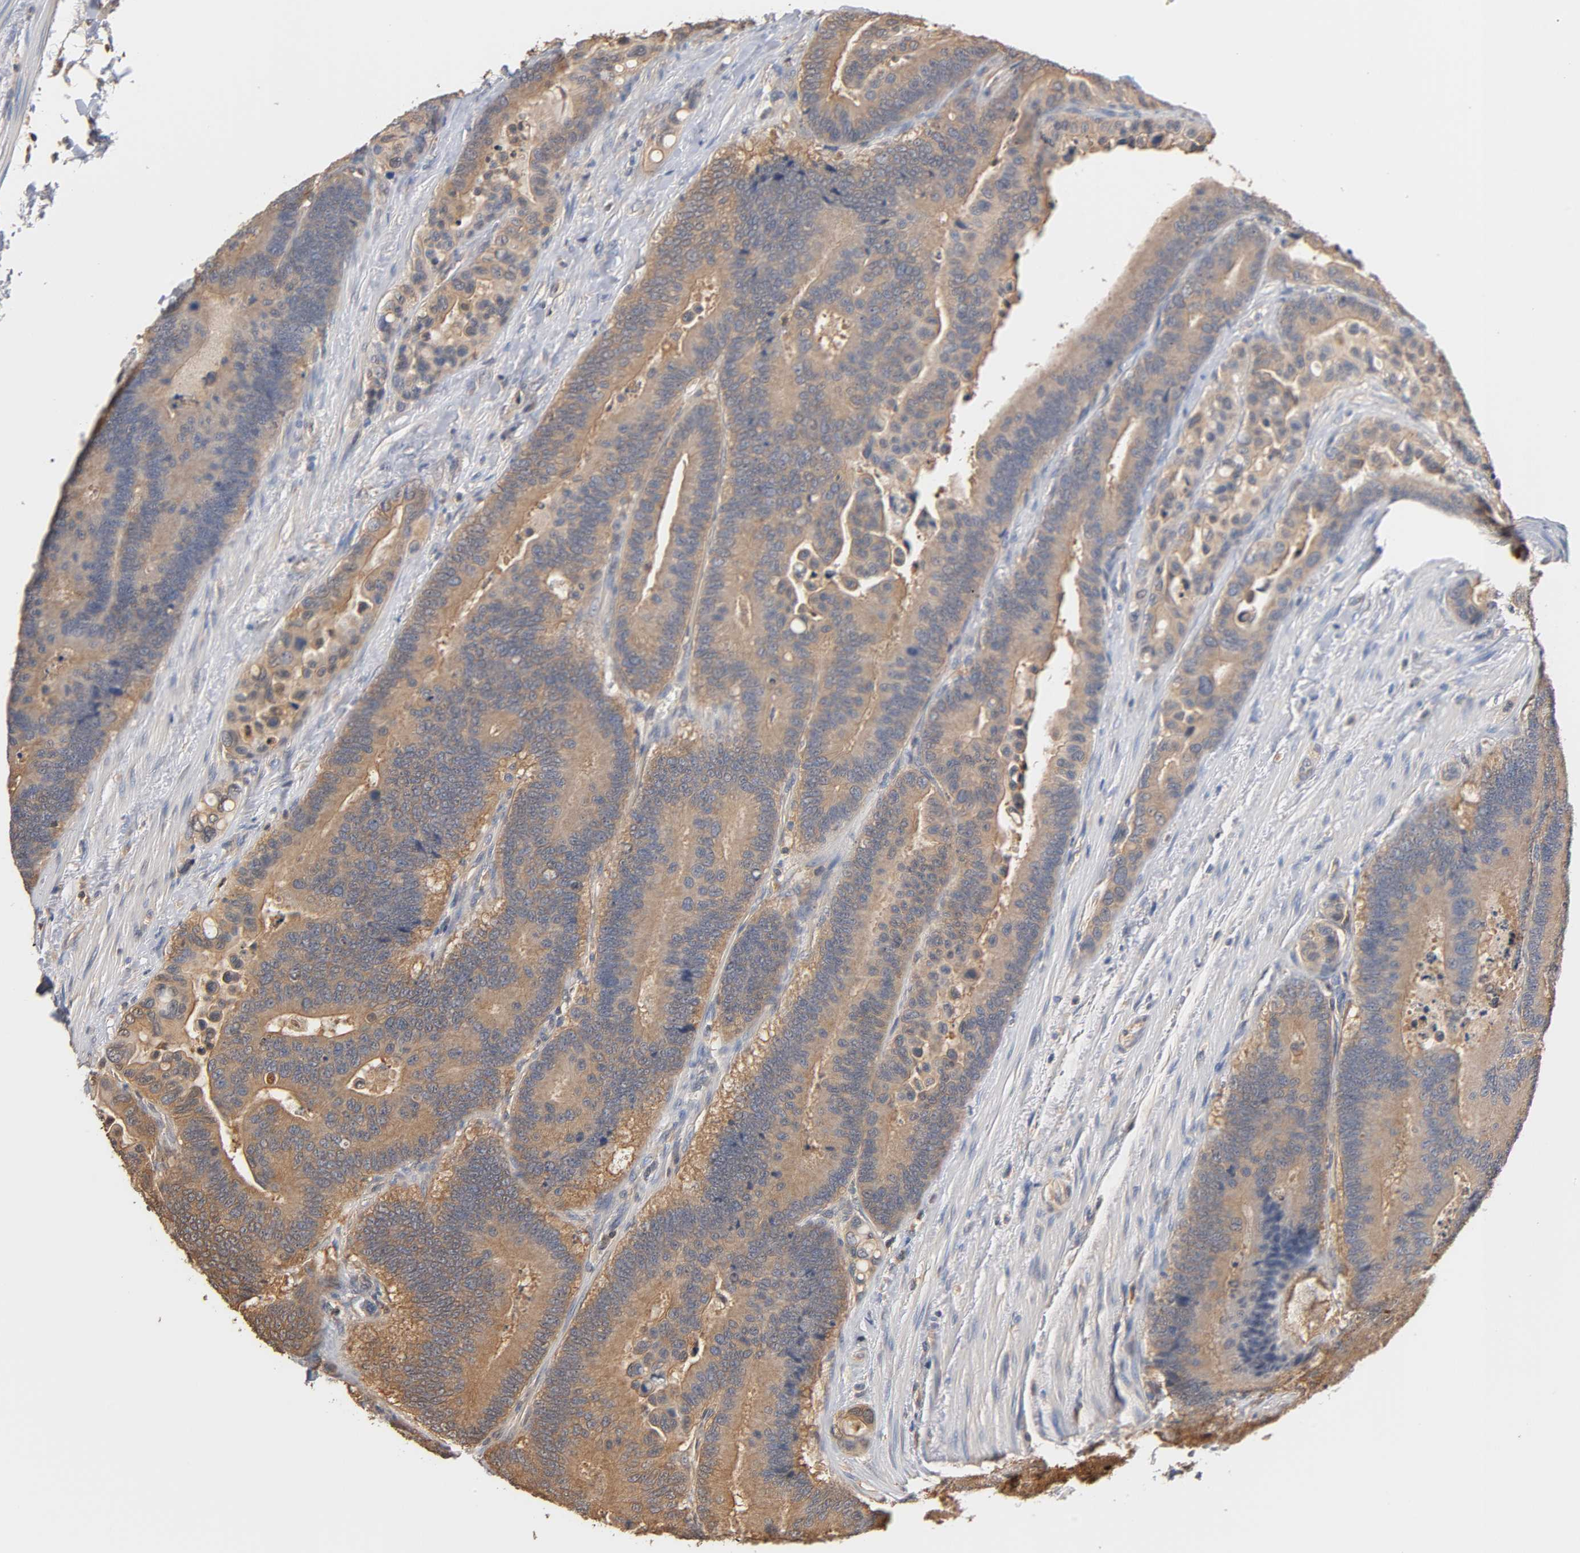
{"staining": {"intensity": "moderate", "quantity": ">75%", "location": "cytoplasmic/membranous"}, "tissue": "colorectal cancer", "cell_type": "Tumor cells", "image_type": "cancer", "snomed": [{"axis": "morphology", "description": "Normal tissue, NOS"}, {"axis": "morphology", "description": "Adenocarcinoma, NOS"}, {"axis": "topography", "description": "Colon"}], "caption": "Immunohistochemistry (IHC) micrograph of neoplastic tissue: colorectal cancer (adenocarcinoma) stained using immunohistochemistry demonstrates medium levels of moderate protein expression localized specifically in the cytoplasmic/membranous of tumor cells, appearing as a cytoplasmic/membranous brown color.", "gene": "ALDOA", "patient": {"sex": "male", "age": 82}}